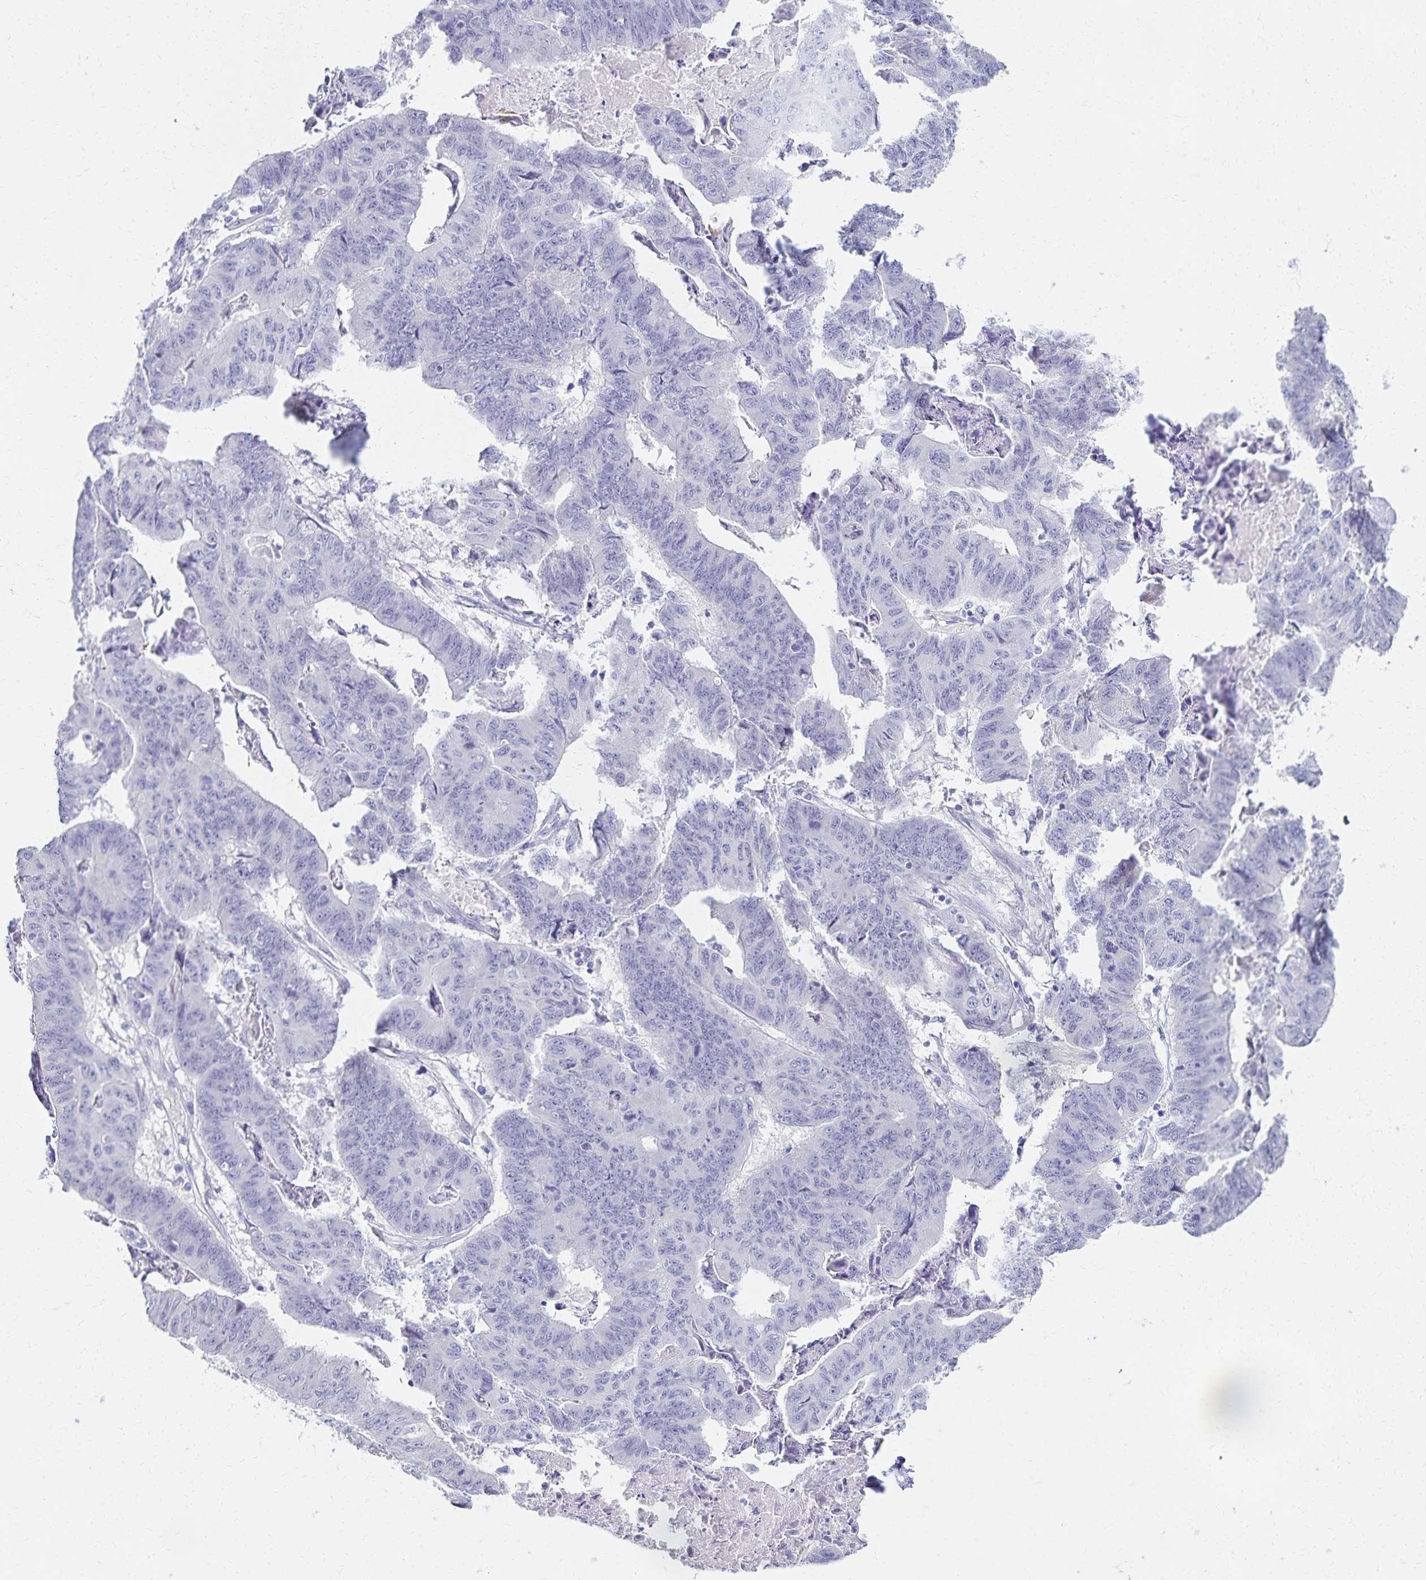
{"staining": {"intensity": "negative", "quantity": "none", "location": "none"}, "tissue": "stomach cancer", "cell_type": "Tumor cells", "image_type": "cancer", "snomed": [{"axis": "morphology", "description": "Adenocarcinoma, NOS"}, {"axis": "topography", "description": "Stomach, lower"}], "caption": "Histopathology image shows no significant protein staining in tumor cells of adenocarcinoma (stomach).", "gene": "C2orf50", "patient": {"sex": "male", "age": 77}}